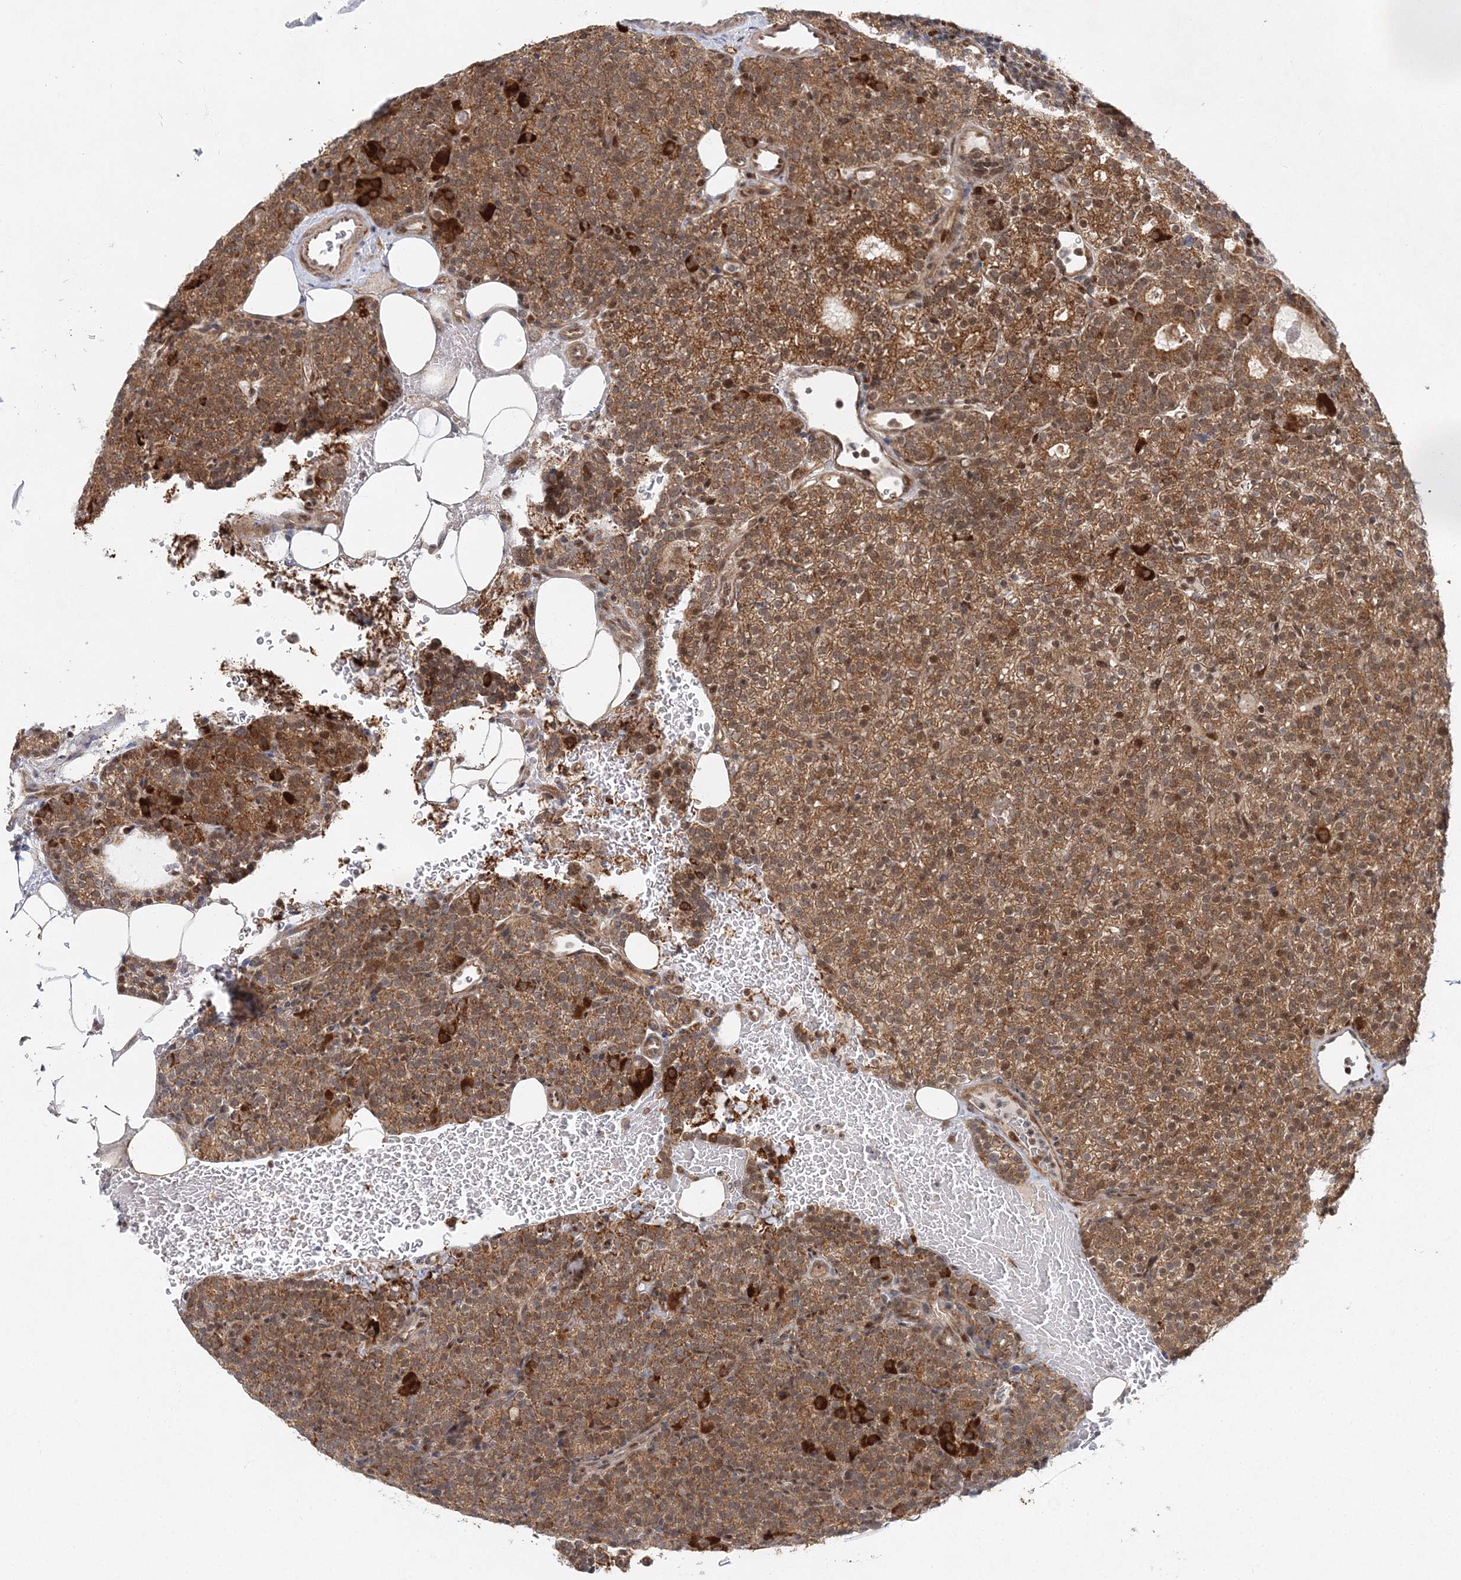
{"staining": {"intensity": "moderate", "quantity": ">75%", "location": "cytoplasmic/membranous,nuclear"}, "tissue": "parathyroid gland", "cell_type": "Glandular cells", "image_type": "normal", "snomed": [{"axis": "morphology", "description": "Normal tissue, NOS"}, {"axis": "topography", "description": "Parathyroid gland"}], "caption": "High-power microscopy captured an immunohistochemistry (IHC) micrograph of unremarkable parathyroid gland, revealing moderate cytoplasmic/membranous,nuclear positivity in about >75% of glandular cells. (brown staining indicates protein expression, while blue staining denotes nuclei).", "gene": "RAB11FIP2", "patient": {"sex": "female", "age": 48}}